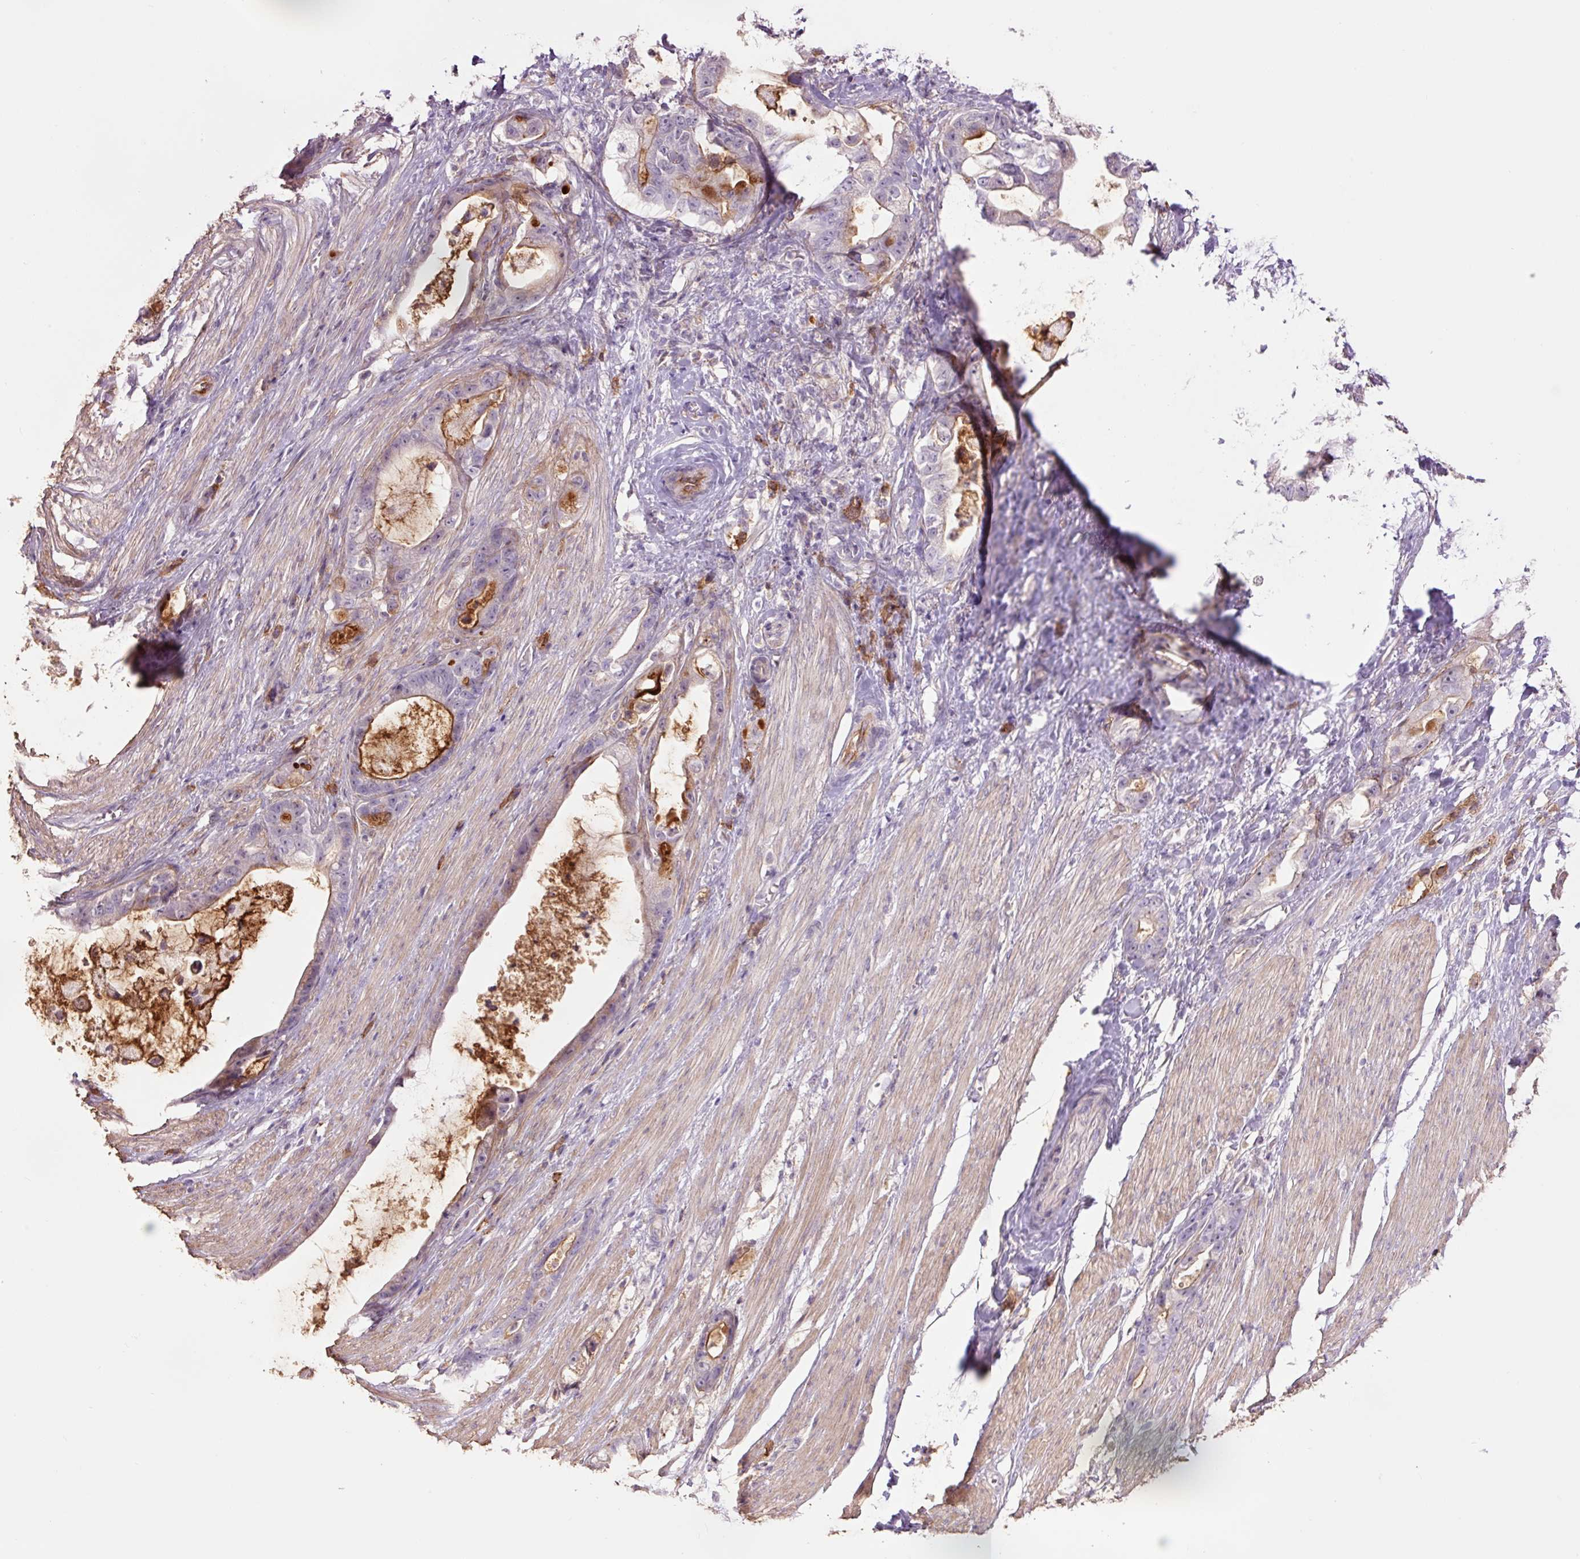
{"staining": {"intensity": "weak", "quantity": "25%-75%", "location": "cytoplasmic/membranous"}, "tissue": "stomach cancer", "cell_type": "Tumor cells", "image_type": "cancer", "snomed": [{"axis": "morphology", "description": "Adenocarcinoma, NOS"}, {"axis": "topography", "description": "Stomach"}], "caption": "An image of human stomach cancer (adenocarcinoma) stained for a protein displays weak cytoplasmic/membranous brown staining in tumor cells.", "gene": "SLC1A4", "patient": {"sex": "male", "age": 55}}